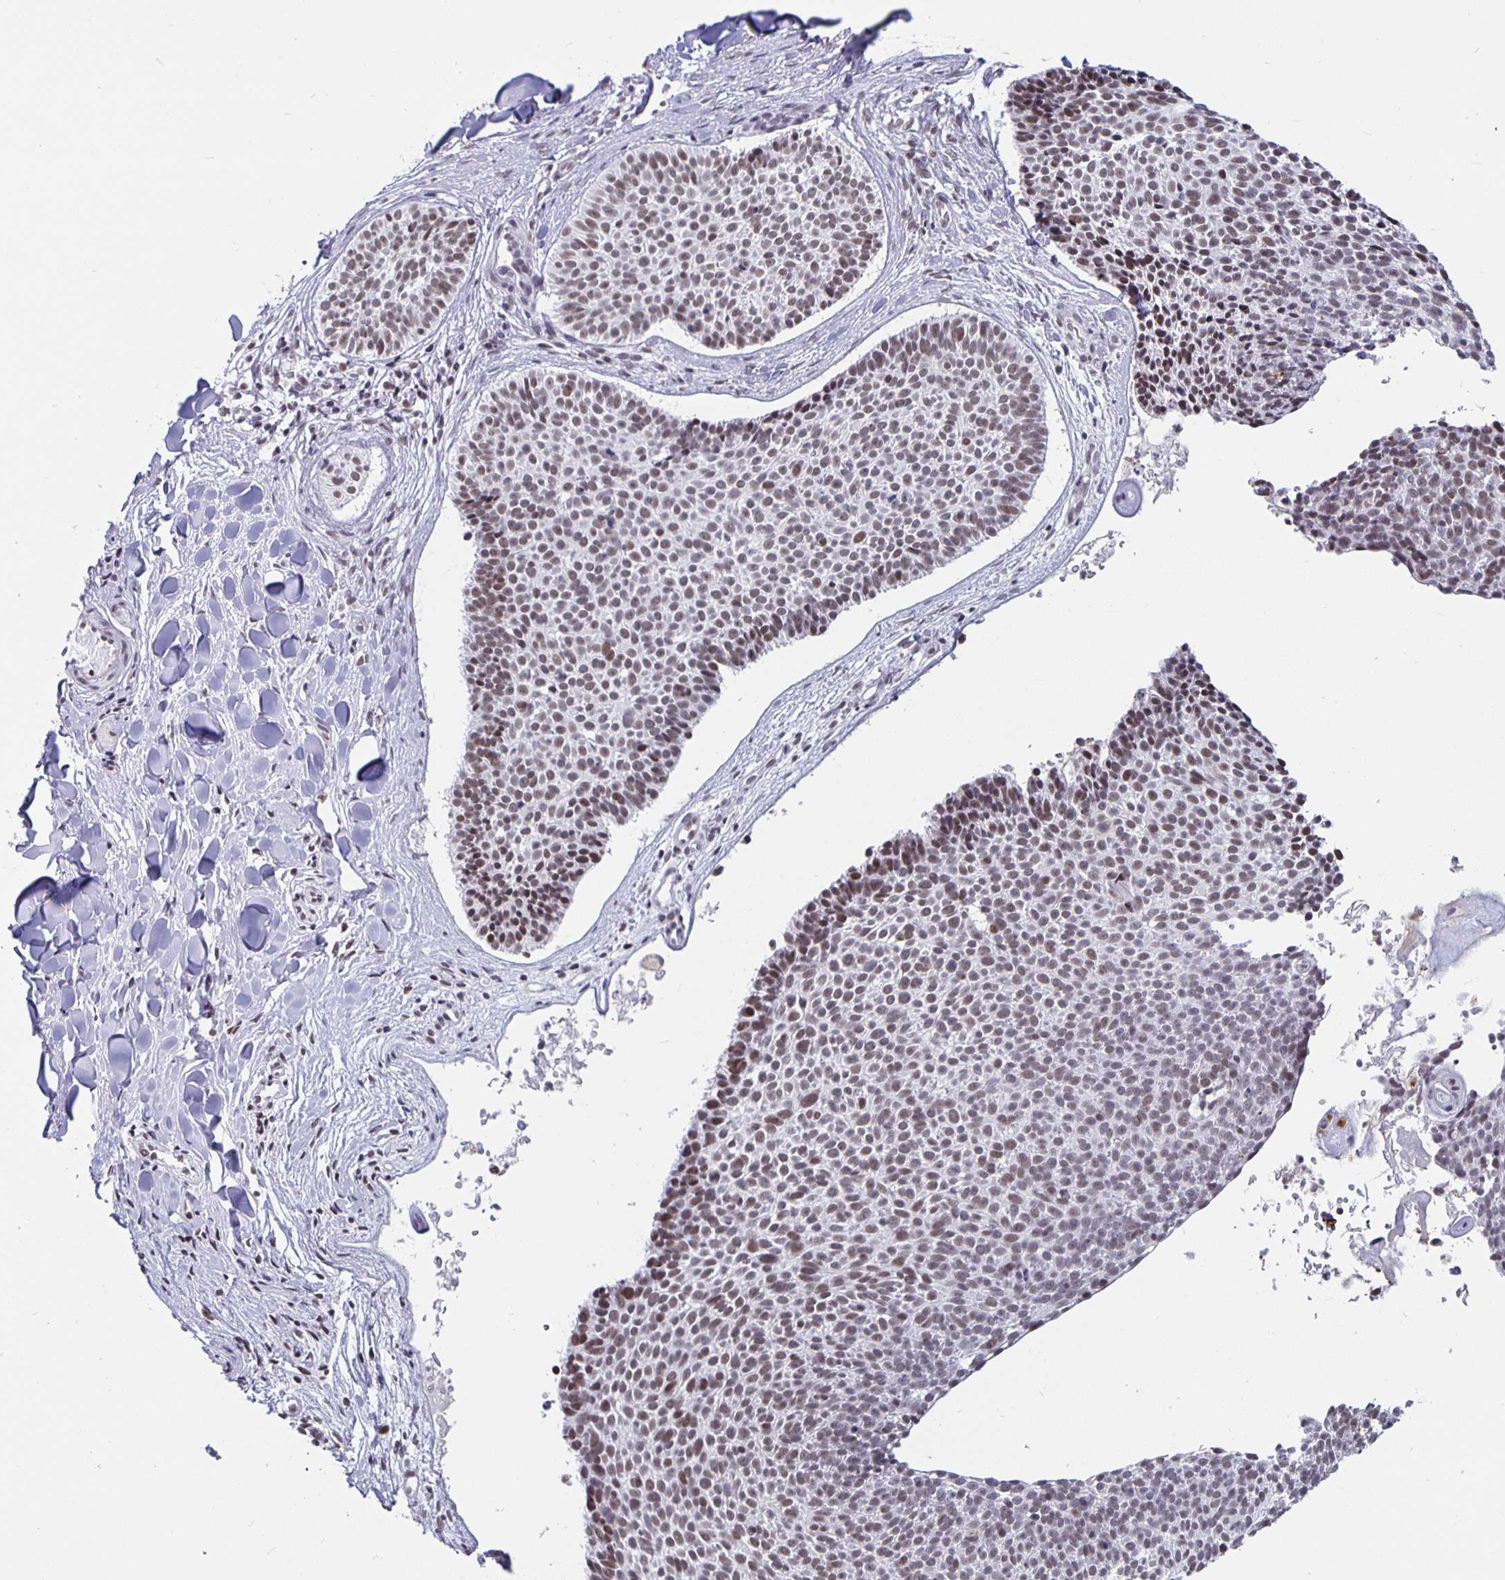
{"staining": {"intensity": "moderate", "quantity": "25%-75%", "location": "nuclear"}, "tissue": "skin cancer", "cell_type": "Tumor cells", "image_type": "cancer", "snomed": [{"axis": "morphology", "description": "Basal cell carcinoma"}, {"axis": "topography", "description": "Skin"}], "caption": "Immunohistochemical staining of skin cancer (basal cell carcinoma) shows medium levels of moderate nuclear positivity in about 25%-75% of tumor cells. (Brightfield microscopy of DAB IHC at high magnification).", "gene": "PBX2", "patient": {"sex": "male", "age": 82}}